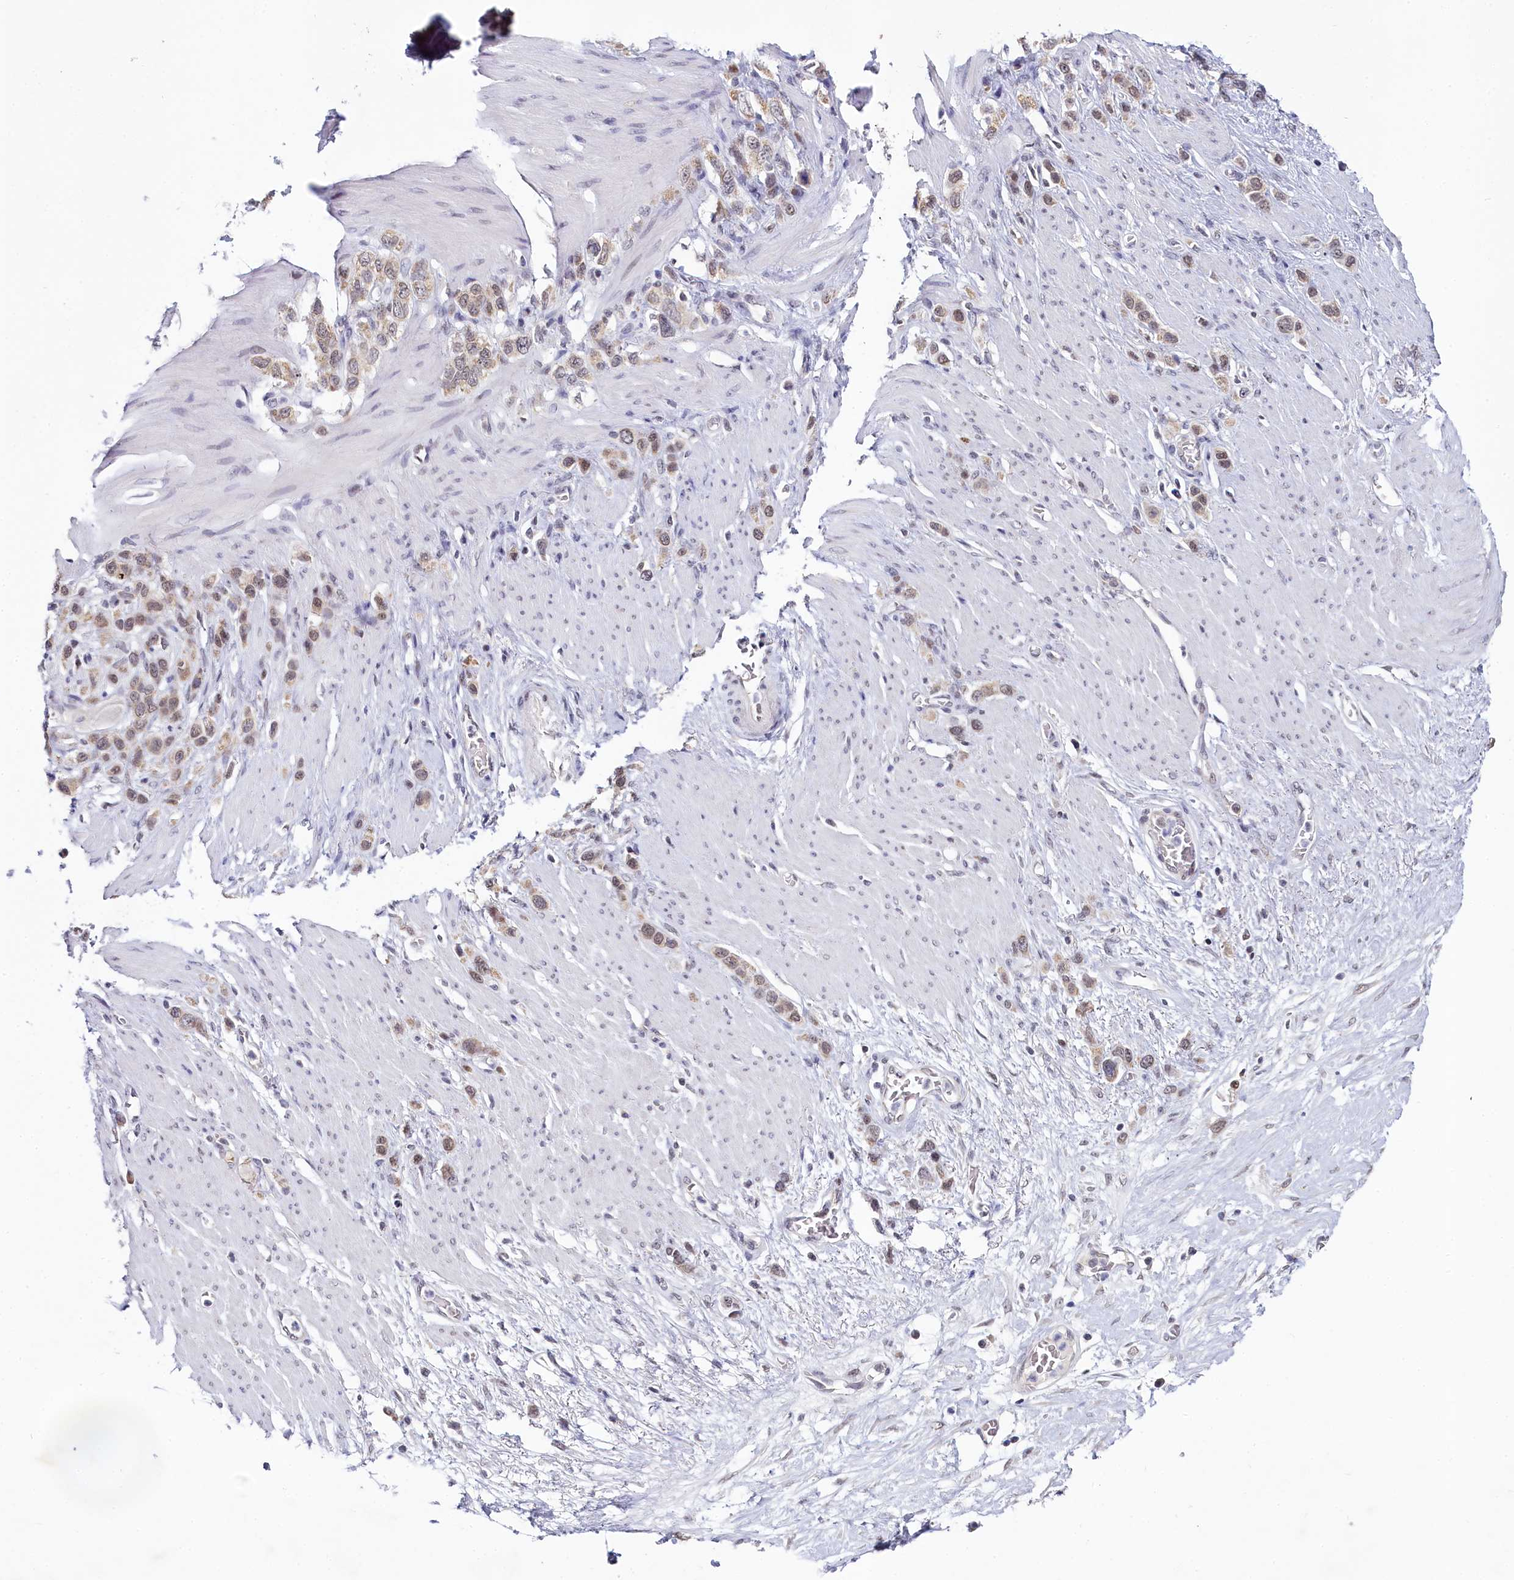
{"staining": {"intensity": "weak", "quantity": ">75%", "location": "cytoplasmic/membranous,nuclear"}, "tissue": "stomach cancer", "cell_type": "Tumor cells", "image_type": "cancer", "snomed": [{"axis": "morphology", "description": "Adenocarcinoma, NOS"}, {"axis": "morphology", "description": "Adenocarcinoma, High grade"}, {"axis": "topography", "description": "Stomach, upper"}, {"axis": "topography", "description": "Stomach, lower"}], "caption": "Human high-grade adenocarcinoma (stomach) stained for a protein (brown) displays weak cytoplasmic/membranous and nuclear positive expression in approximately >75% of tumor cells.", "gene": "PPHLN1", "patient": {"sex": "female", "age": 65}}